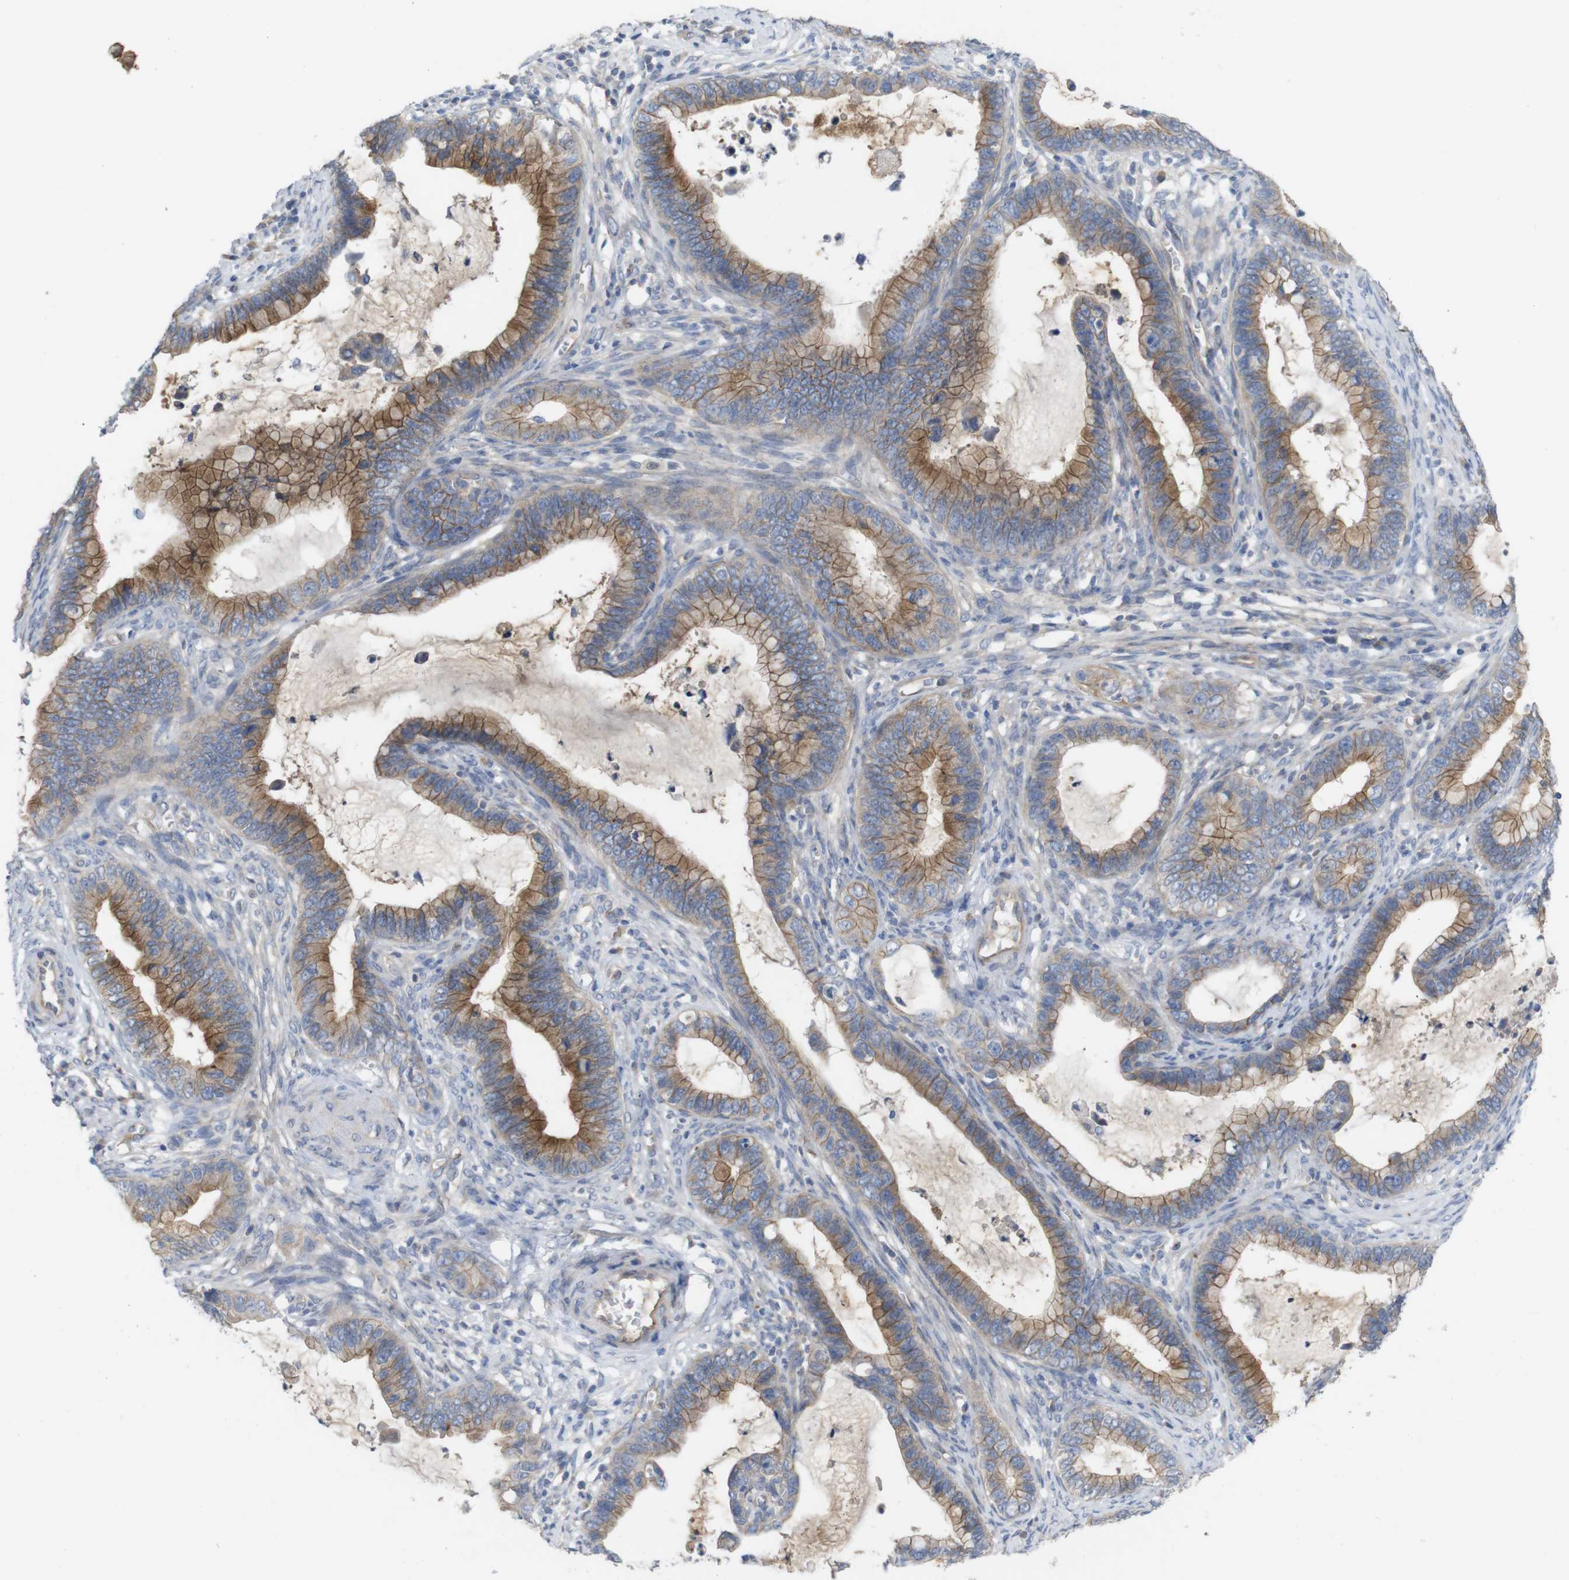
{"staining": {"intensity": "moderate", "quantity": ">75%", "location": "cytoplasmic/membranous"}, "tissue": "cervical cancer", "cell_type": "Tumor cells", "image_type": "cancer", "snomed": [{"axis": "morphology", "description": "Adenocarcinoma, NOS"}, {"axis": "topography", "description": "Cervix"}], "caption": "Protein positivity by immunohistochemistry (IHC) exhibits moderate cytoplasmic/membranous staining in approximately >75% of tumor cells in cervical cancer.", "gene": "KIDINS220", "patient": {"sex": "female", "age": 44}}